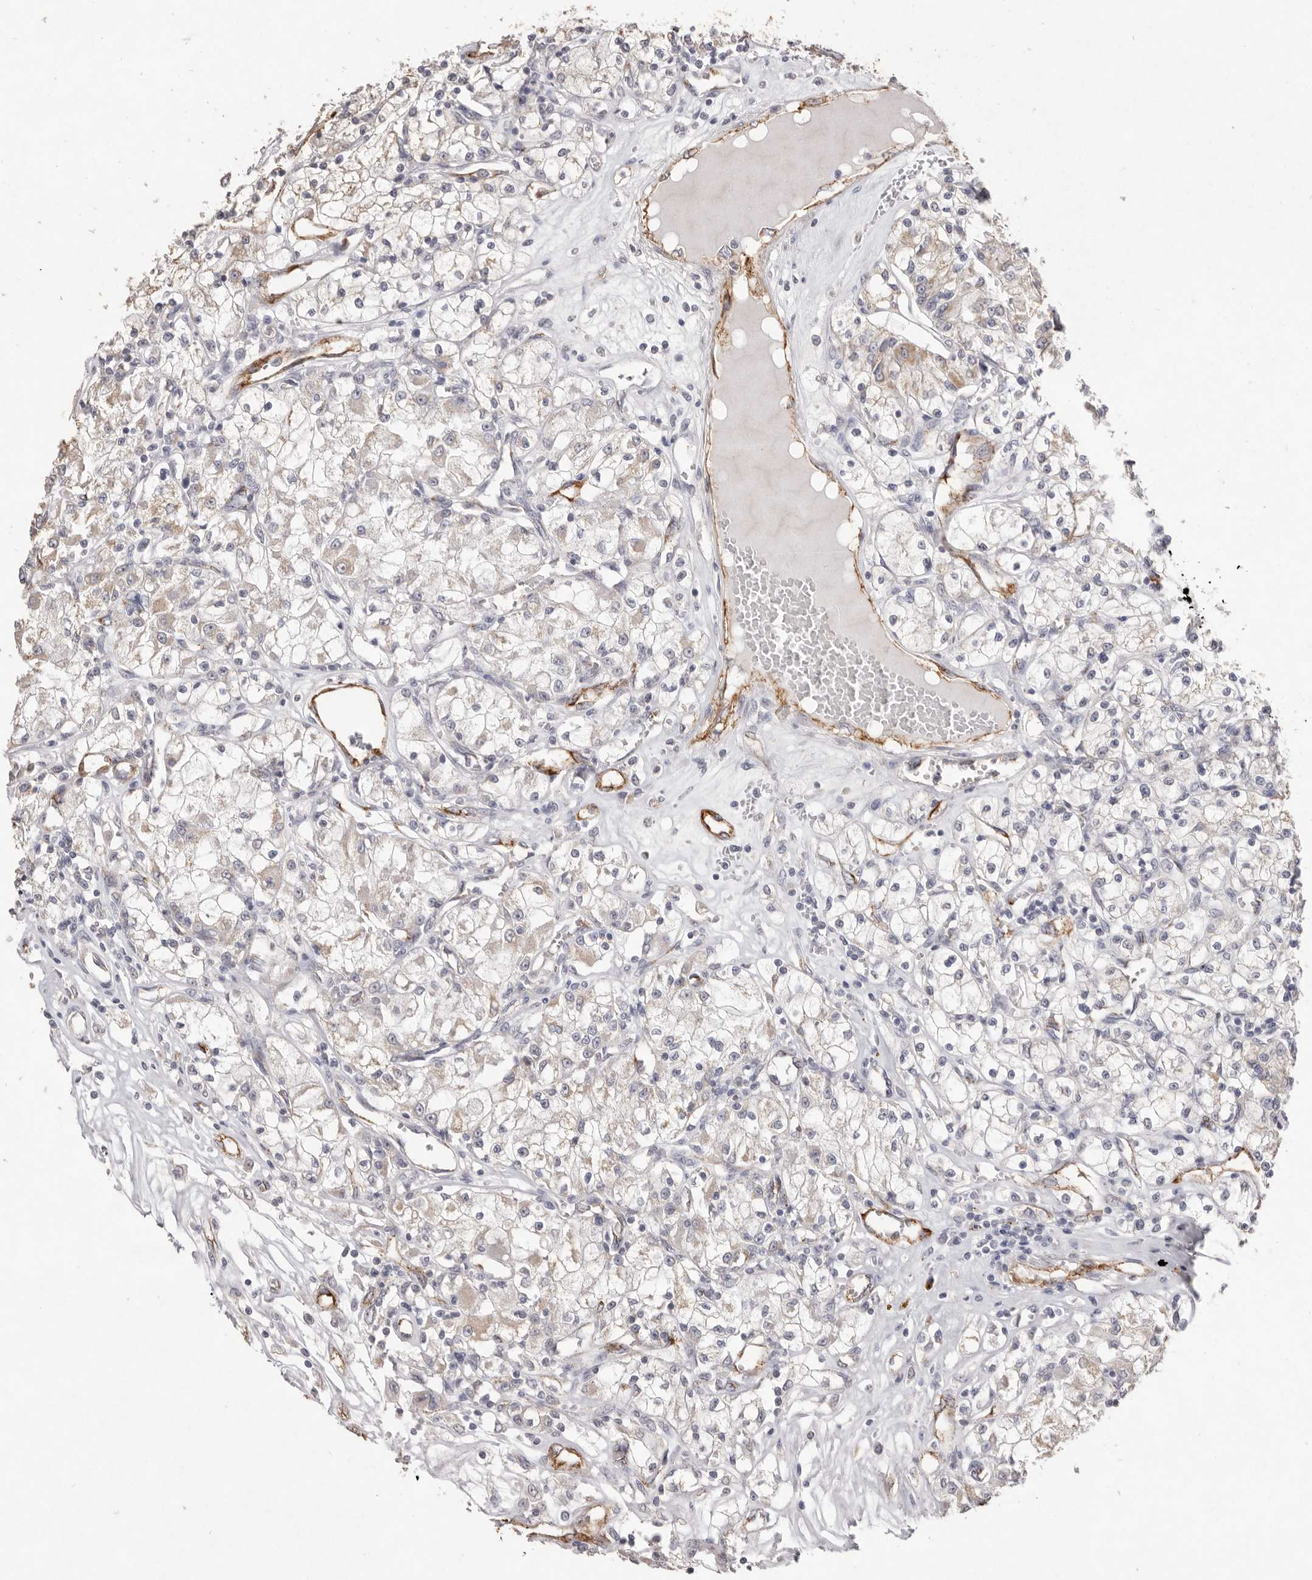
{"staining": {"intensity": "weak", "quantity": "25%-75%", "location": "cytoplasmic/membranous"}, "tissue": "renal cancer", "cell_type": "Tumor cells", "image_type": "cancer", "snomed": [{"axis": "morphology", "description": "Adenocarcinoma, NOS"}, {"axis": "topography", "description": "Kidney"}], "caption": "The histopathology image reveals a brown stain indicating the presence of a protein in the cytoplasmic/membranous of tumor cells in renal cancer.", "gene": "ZYG11B", "patient": {"sex": "female", "age": 59}}